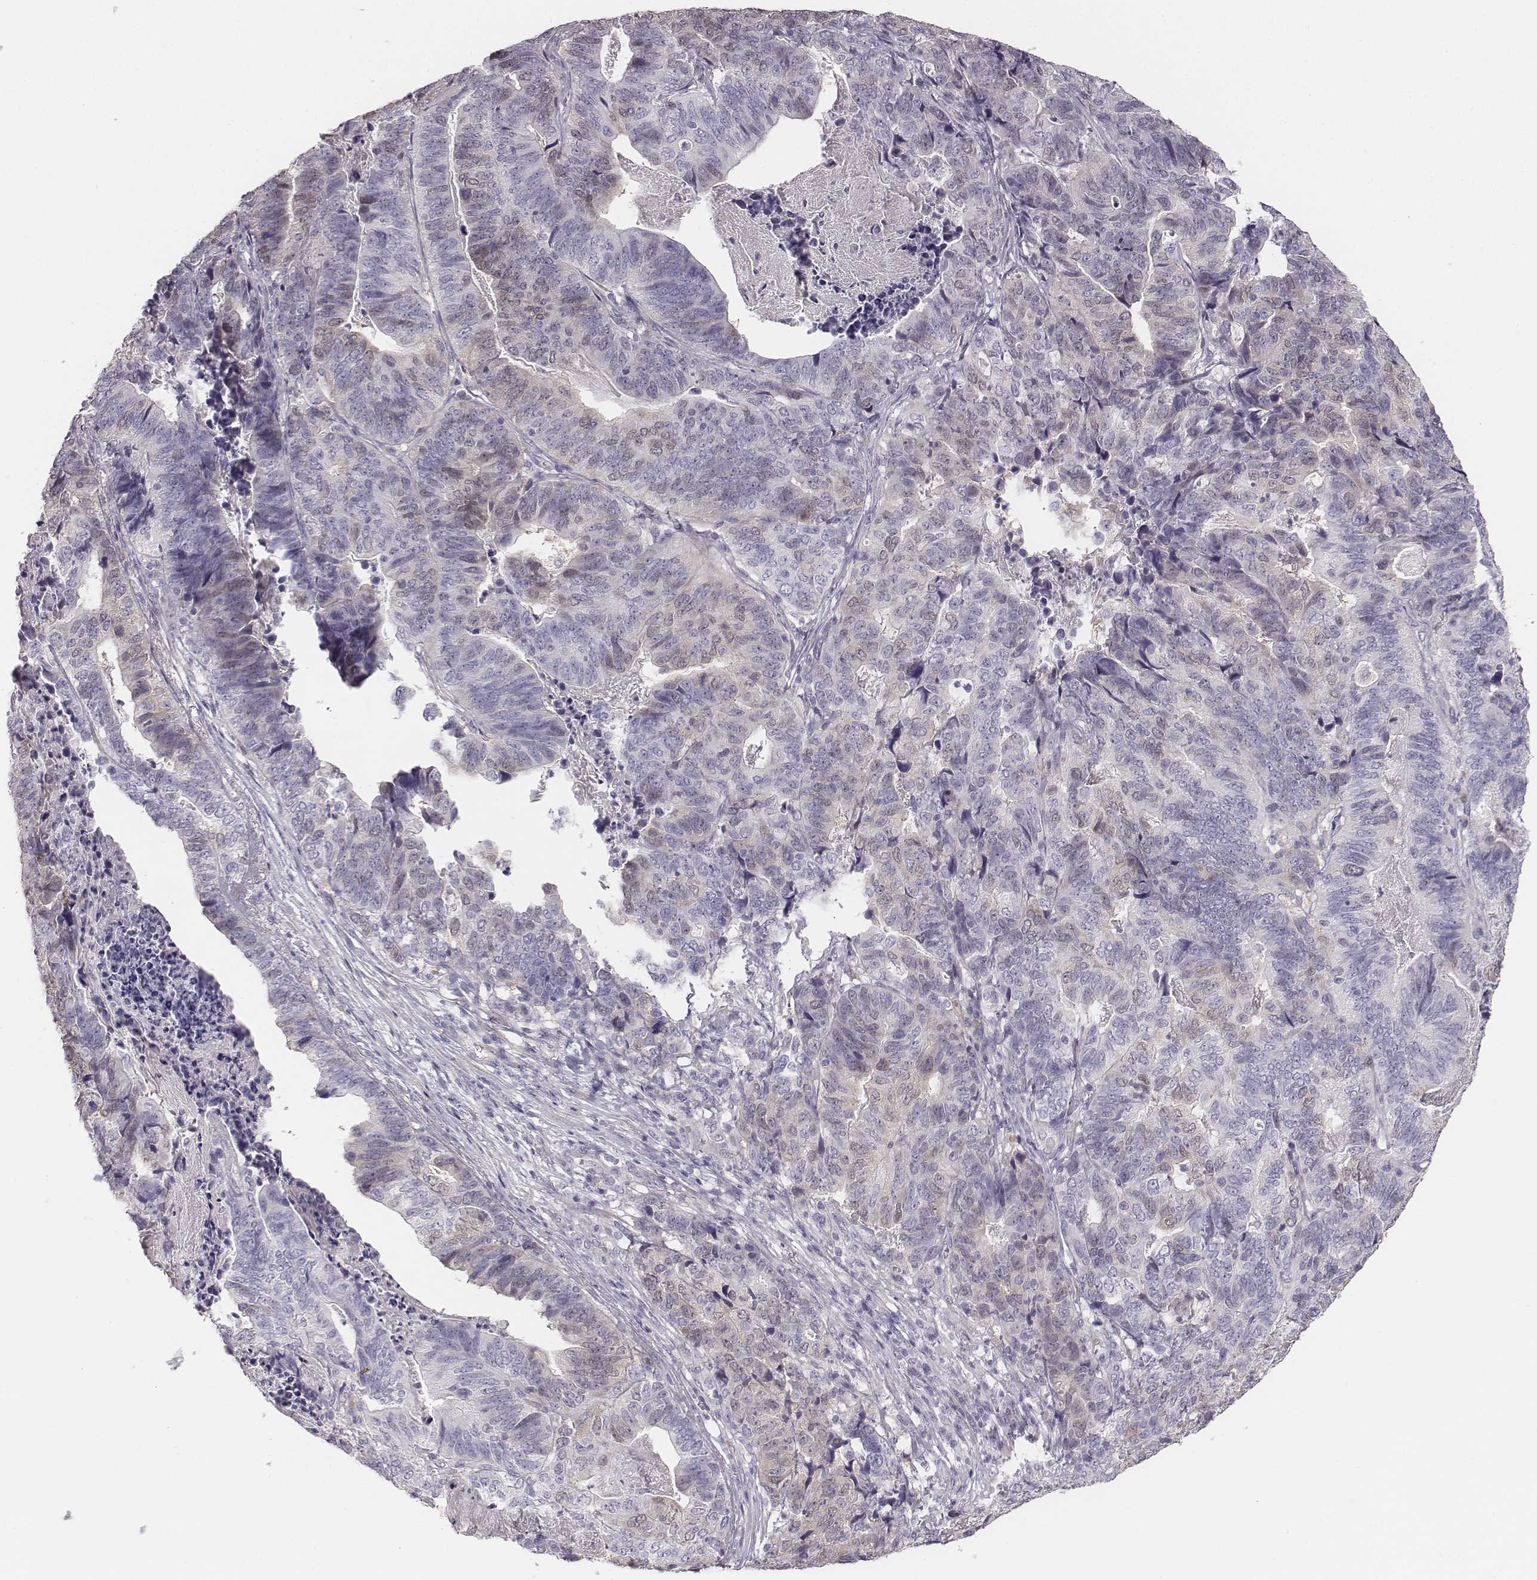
{"staining": {"intensity": "negative", "quantity": "none", "location": "none"}, "tissue": "stomach cancer", "cell_type": "Tumor cells", "image_type": "cancer", "snomed": [{"axis": "morphology", "description": "Adenocarcinoma, NOS"}, {"axis": "topography", "description": "Stomach, upper"}], "caption": "This is an immunohistochemistry (IHC) histopathology image of stomach adenocarcinoma. There is no expression in tumor cells.", "gene": "PBK", "patient": {"sex": "female", "age": 67}}